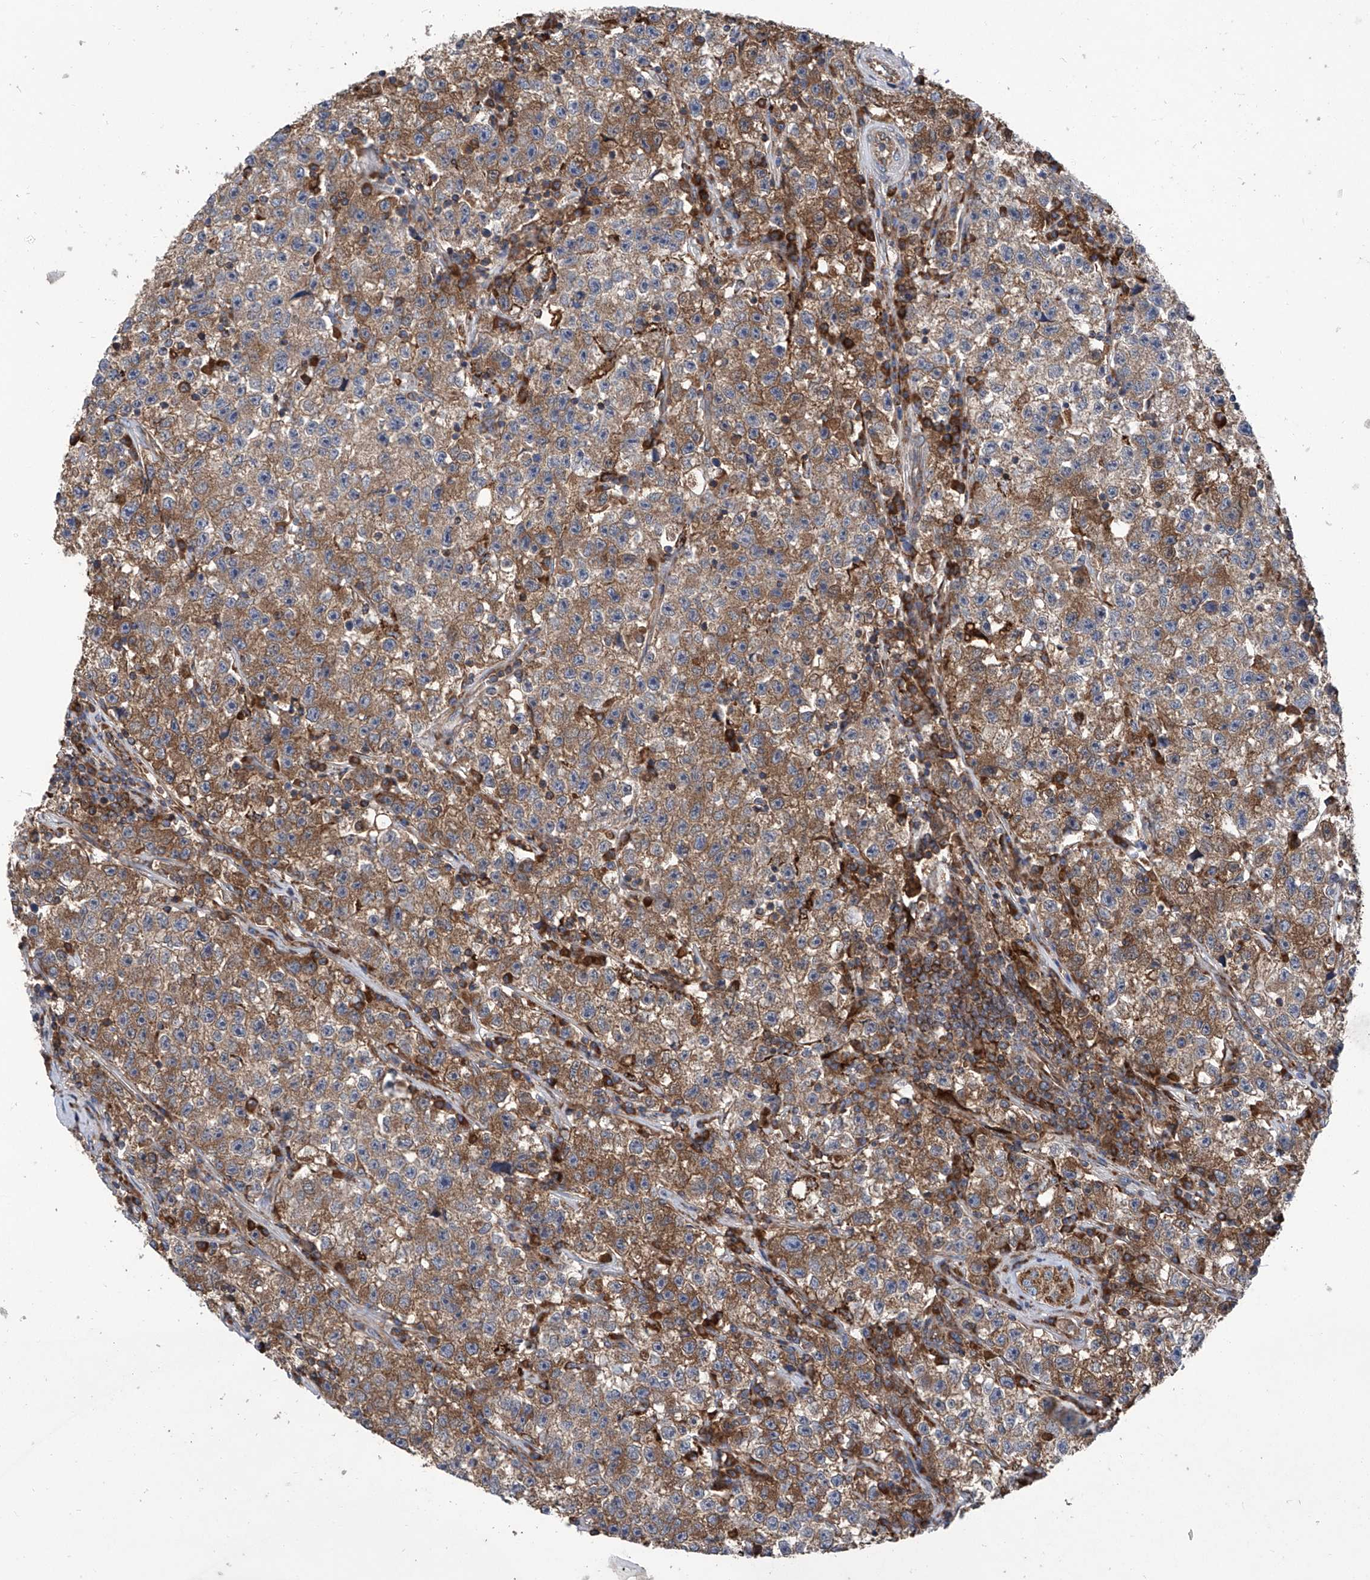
{"staining": {"intensity": "moderate", "quantity": ">75%", "location": "cytoplasmic/membranous"}, "tissue": "testis cancer", "cell_type": "Tumor cells", "image_type": "cancer", "snomed": [{"axis": "morphology", "description": "Seminoma, NOS"}, {"axis": "topography", "description": "Testis"}], "caption": "Testis cancer (seminoma) stained for a protein (brown) exhibits moderate cytoplasmic/membranous positive staining in about >75% of tumor cells.", "gene": "ASCC3", "patient": {"sex": "male", "age": 22}}